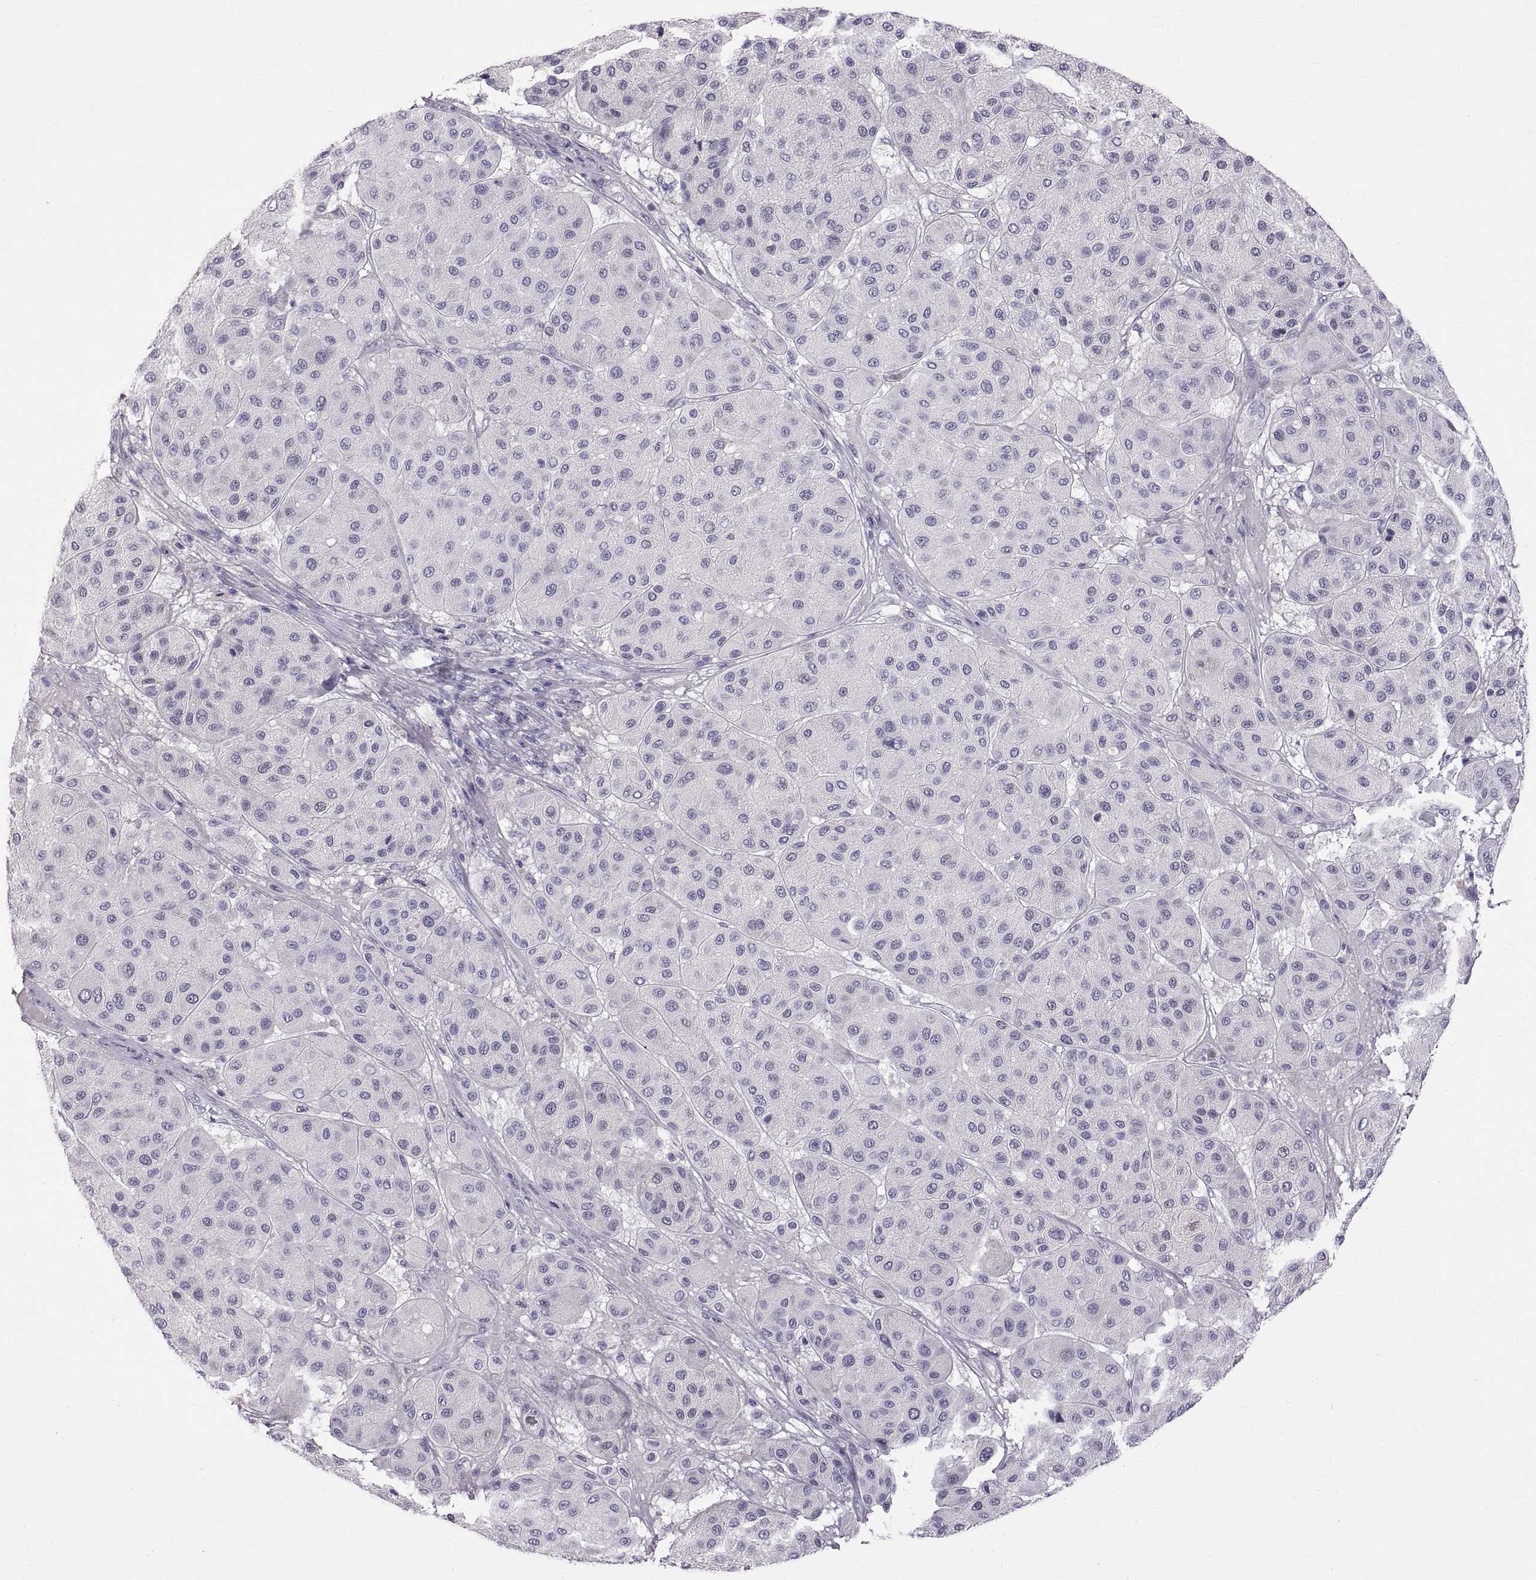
{"staining": {"intensity": "negative", "quantity": "none", "location": "none"}, "tissue": "melanoma", "cell_type": "Tumor cells", "image_type": "cancer", "snomed": [{"axis": "morphology", "description": "Malignant melanoma, Metastatic site"}, {"axis": "topography", "description": "Smooth muscle"}], "caption": "Malignant melanoma (metastatic site) was stained to show a protein in brown. There is no significant staining in tumor cells. The staining is performed using DAB brown chromogen with nuclei counter-stained in using hematoxylin.", "gene": "WFDC8", "patient": {"sex": "male", "age": 41}}